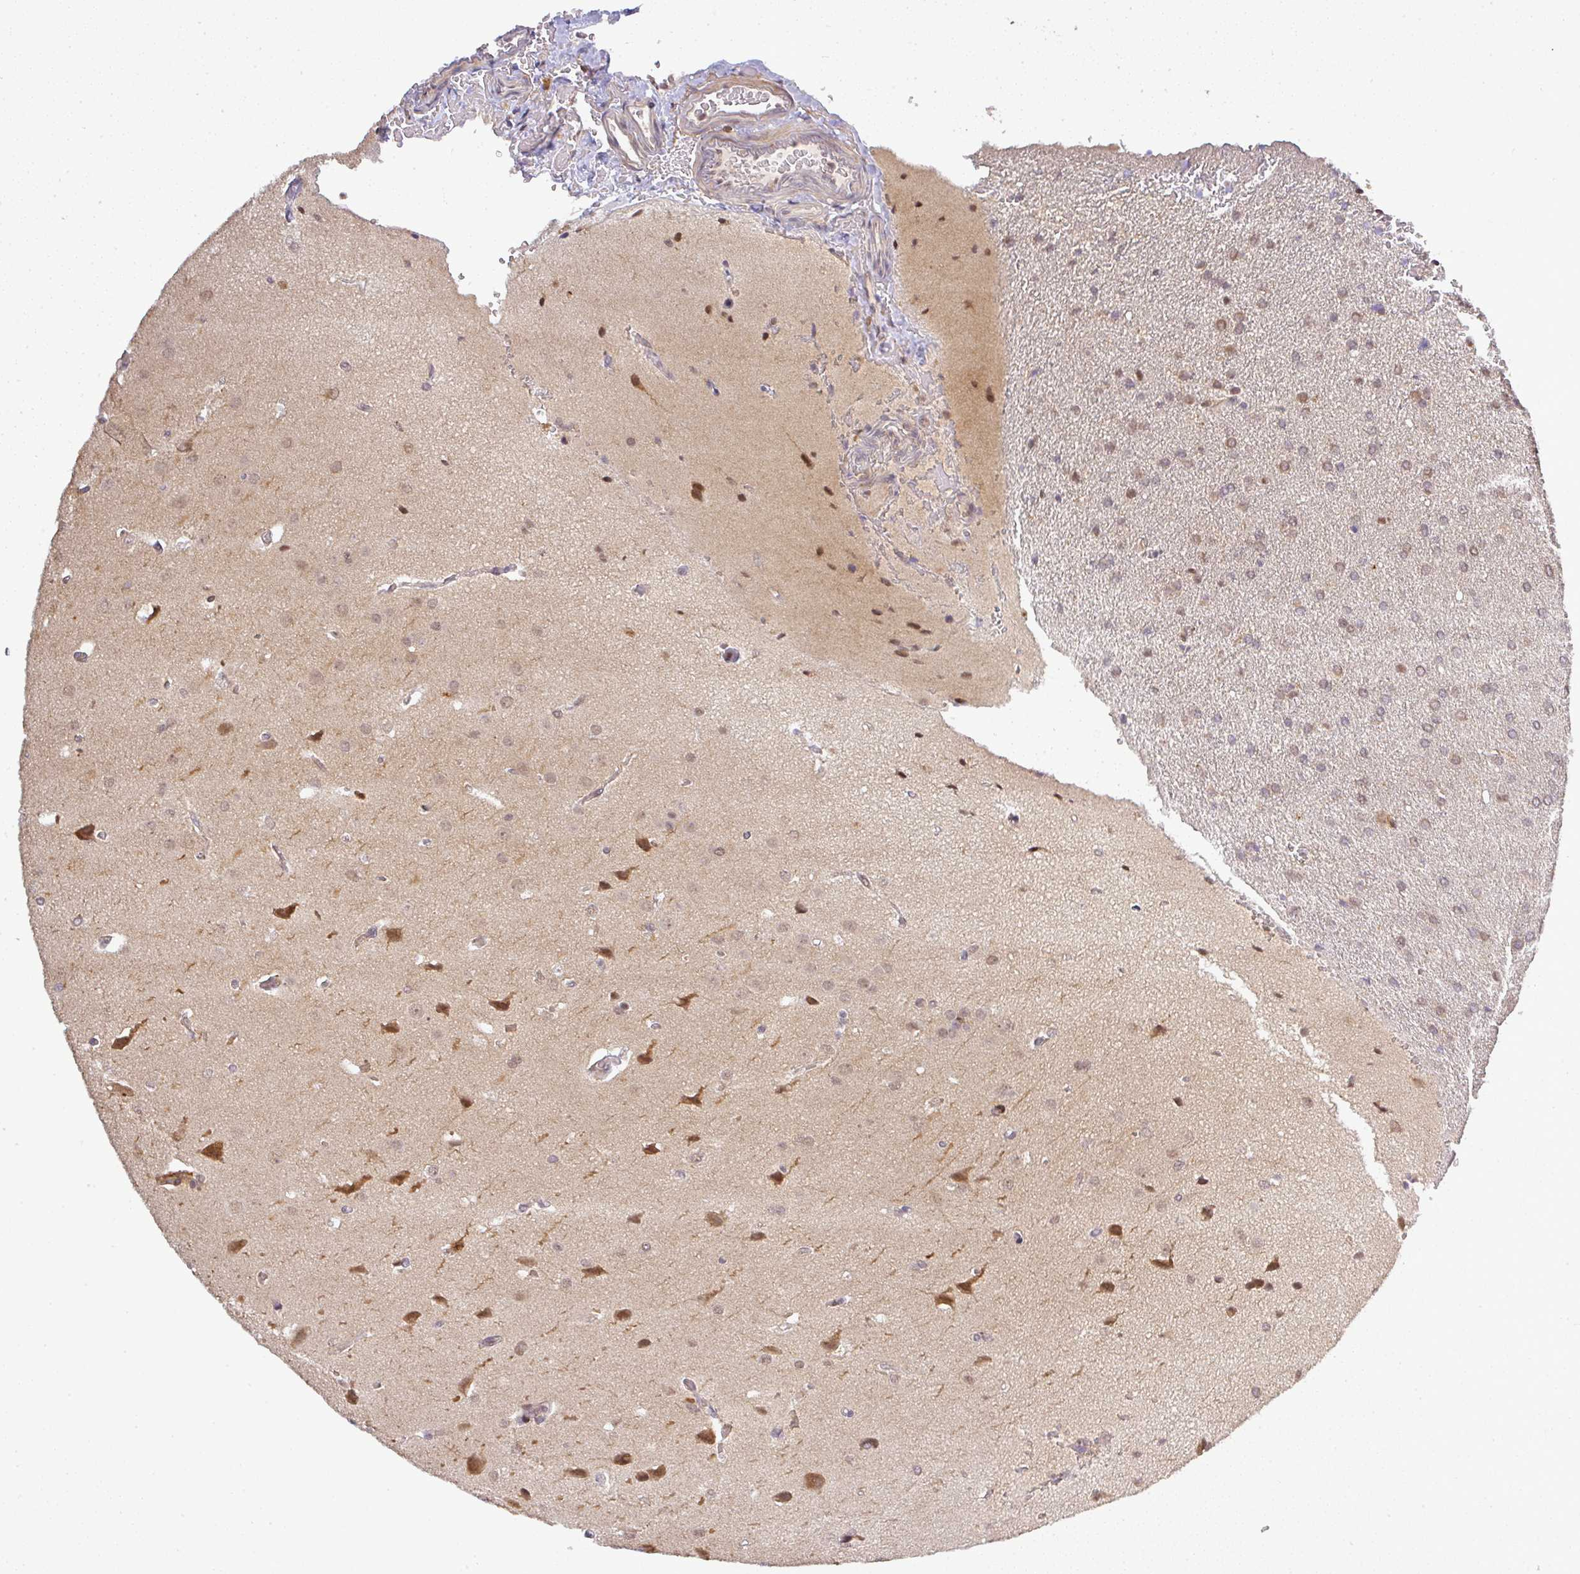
{"staining": {"intensity": "weak", "quantity": "25%-75%", "location": "cytoplasmic/membranous,nuclear"}, "tissue": "glioma", "cell_type": "Tumor cells", "image_type": "cancer", "snomed": [{"axis": "morphology", "description": "Glioma, malignant, Low grade"}, {"axis": "topography", "description": "Brain"}], "caption": "Immunohistochemistry (IHC) histopathology image of human glioma stained for a protein (brown), which reveals low levels of weak cytoplasmic/membranous and nuclear expression in approximately 25%-75% of tumor cells.", "gene": "FAM153A", "patient": {"sex": "female", "age": 33}}